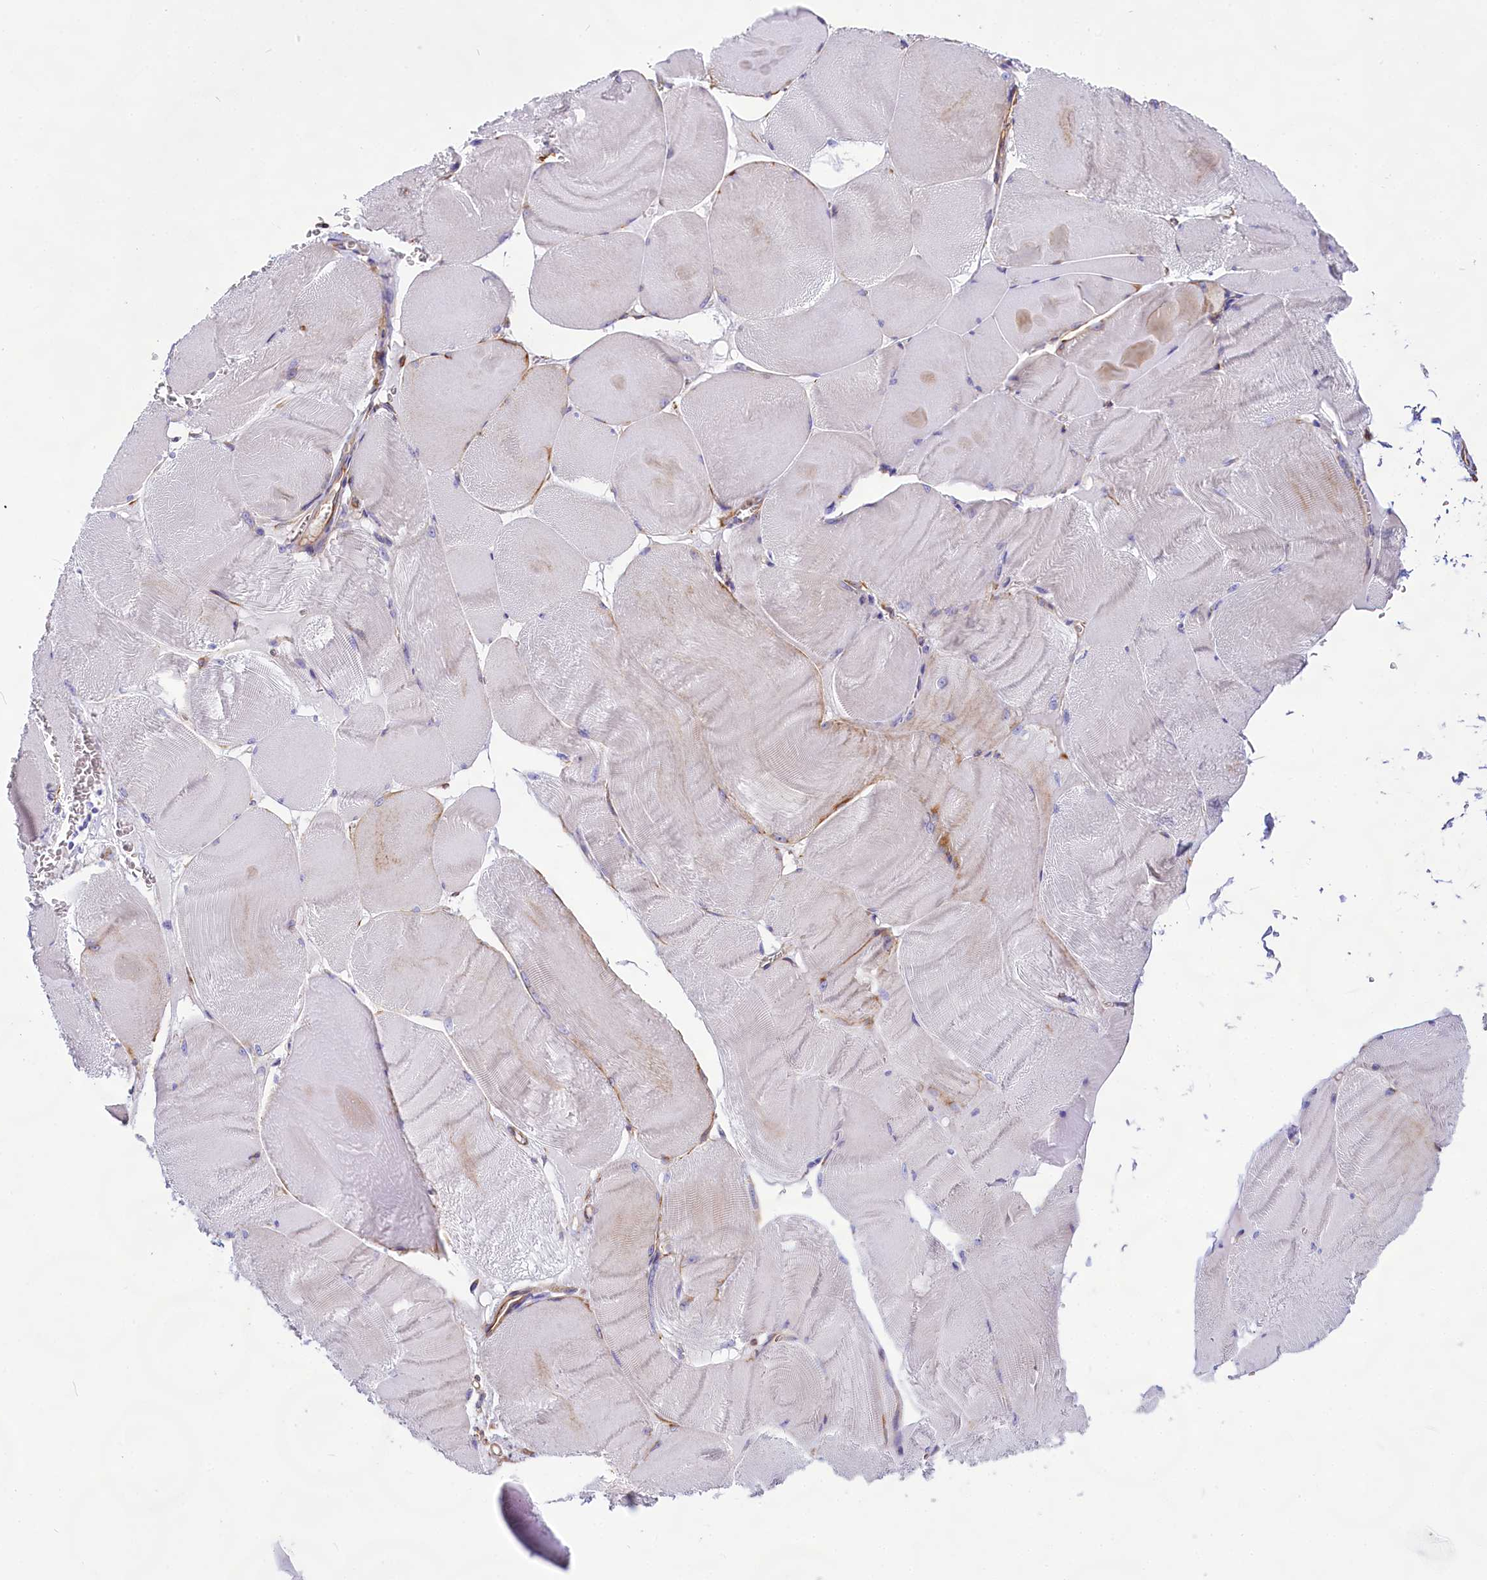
{"staining": {"intensity": "negative", "quantity": "none", "location": "none"}, "tissue": "skeletal muscle", "cell_type": "Myocytes", "image_type": "normal", "snomed": [{"axis": "morphology", "description": "Normal tissue, NOS"}, {"axis": "morphology", "description": "Basal cell carcinoma"}, {"axis": "topography", "description": "Skeletal muscle"}], "caption": "Immunohistochemistry (IHC) of unremarkable skeletal muscle reveals no staining in myocytes.", "gene": "CD99", "patient": {"sex": "female", "age": 64}}